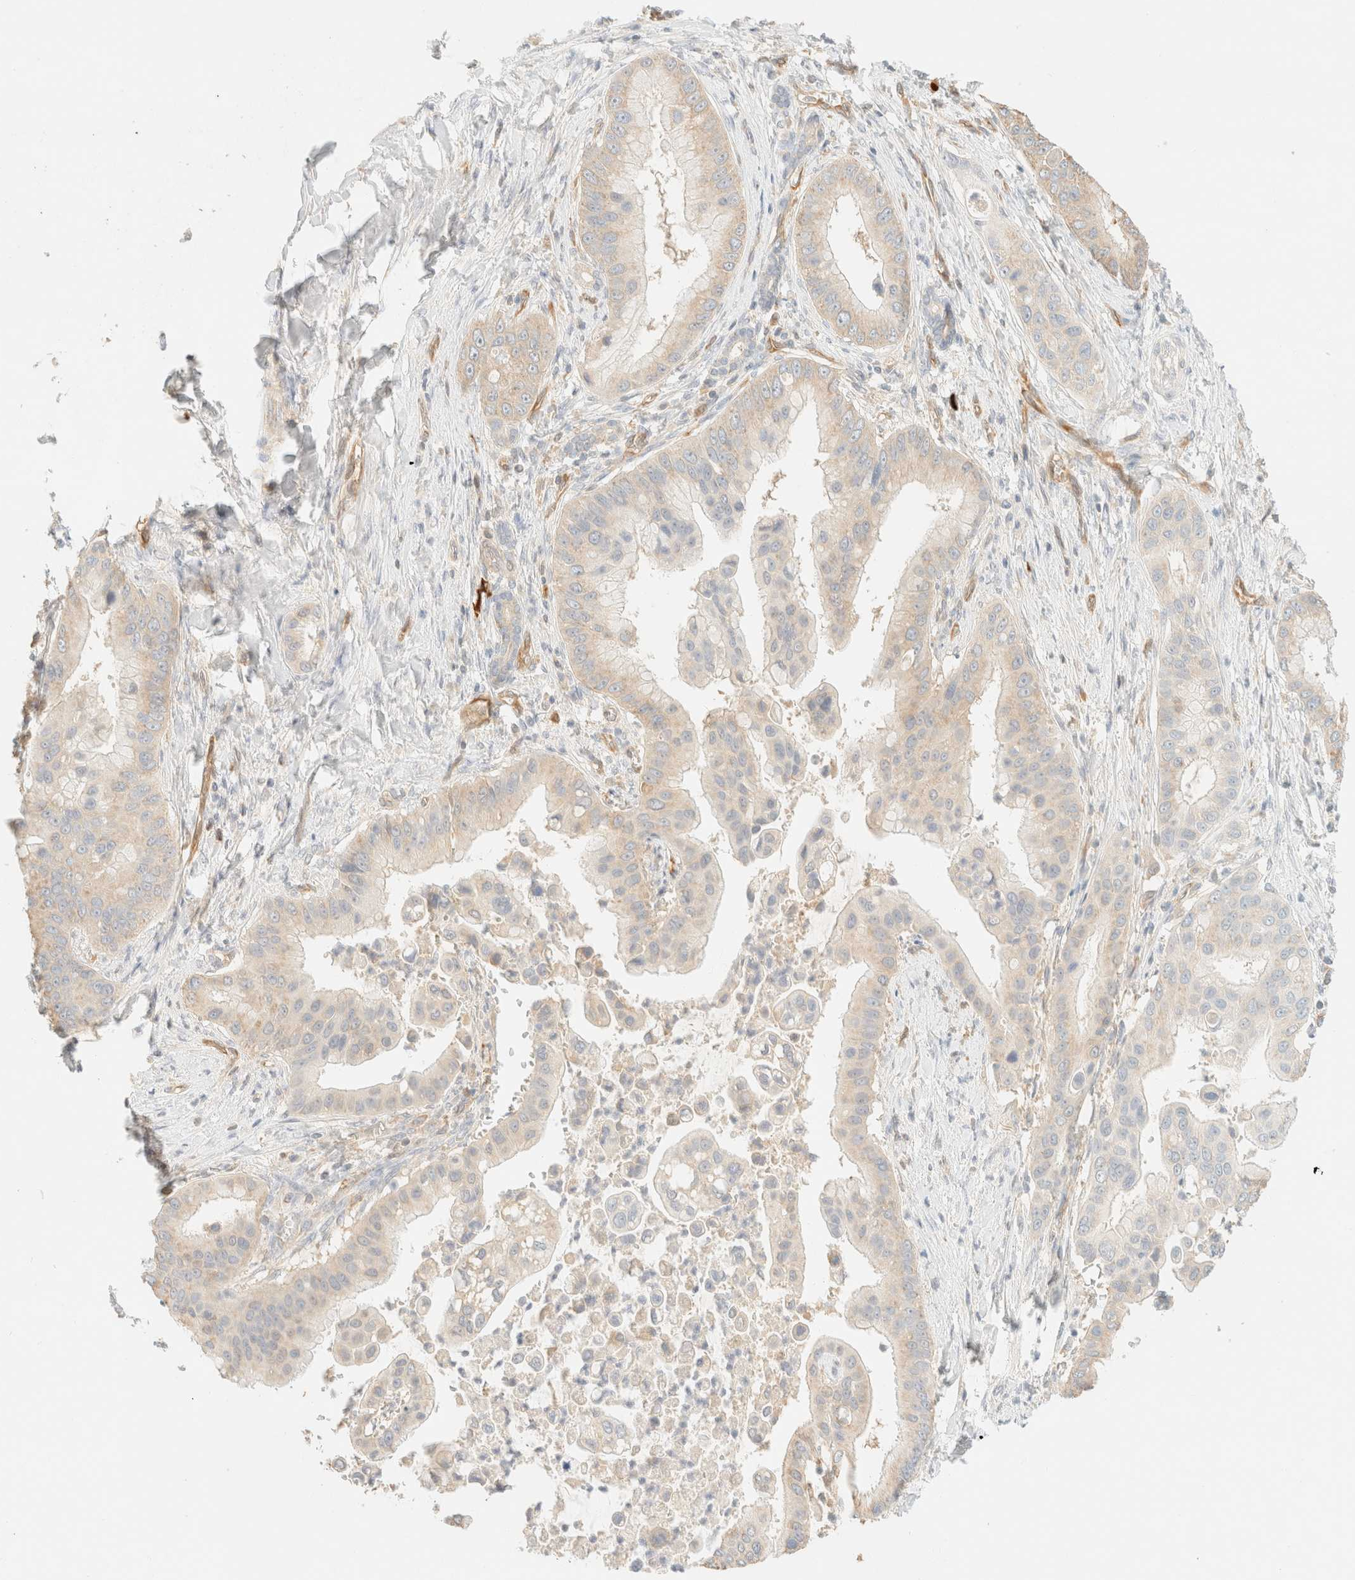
{"staining": {"intensity": "weak", "quantity": "<25%", "location": "cytoplasmic/membranous"}, "tissue": "liver cancer", "cell_type": "Tumor cells", "image_type": "cancer", "snomed": [{"axis": "morphology", "description": "Cholangiocarcinoma"}, {"axis": "topography", "description": "Liver"}], "caption": "This is a histopathology image of immunohistochemistry (IHC) staining of cholangiocarcinoma (liver), which shows no expression in tumor cells.", "gene": "FHOD1", "patient": {"sex": "female", "age": 54}}